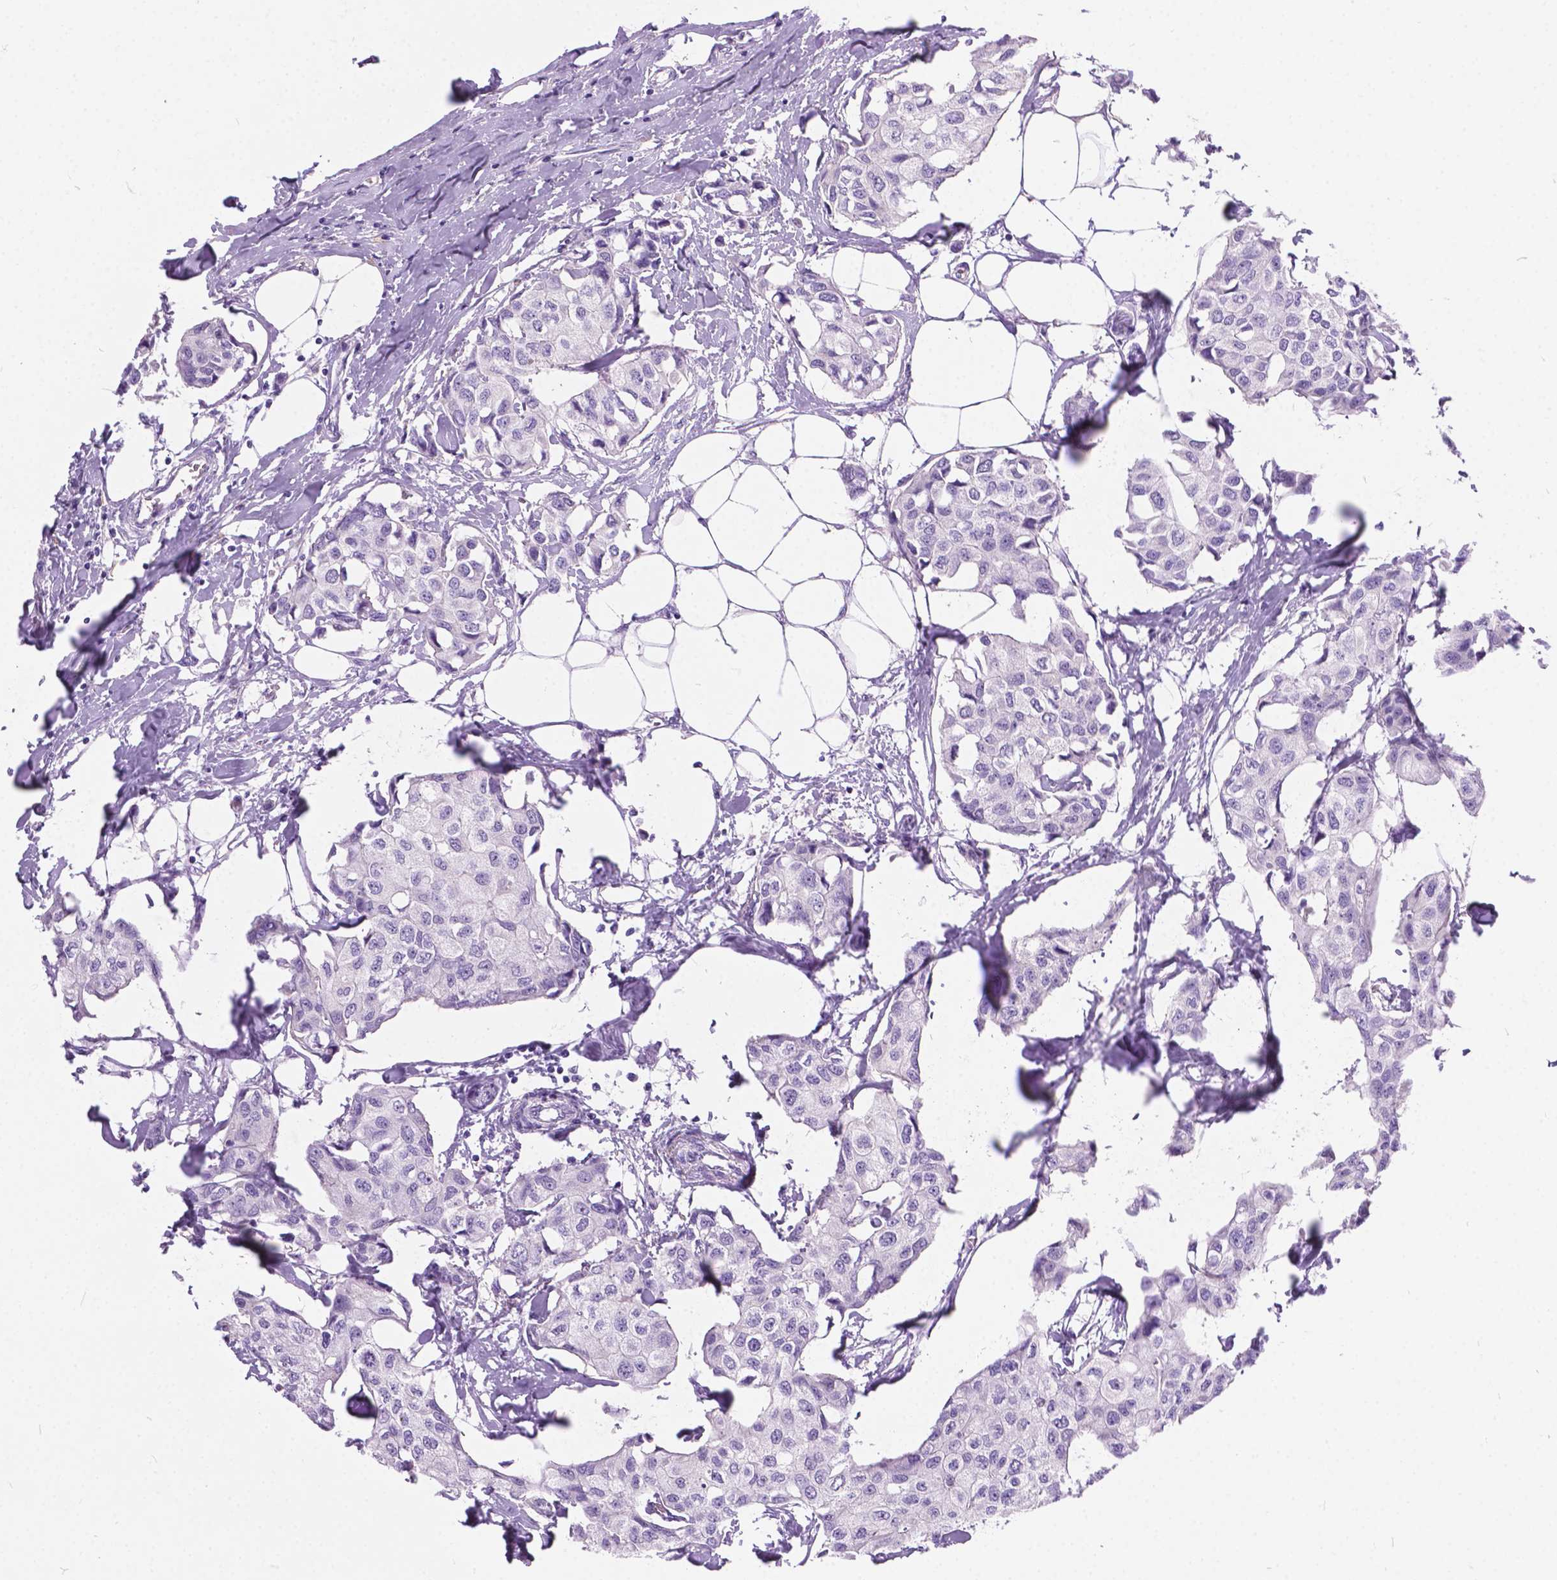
{"staining": {"intensity": "negative", "quantity": "none", "location": "none"}, "tissue": "breast cancer", "cell_type": "Tumor cells", "image_type": "cancer", "snomed": [{"axis": "morphology", "description": "Duct carcinoma"}, {"axis": "topography", "description": "Breast"}], "caption": "IHC of infiltrating ductal carcinoma (breast) shows no expression in tumor cells.", "gene": "ARMS2", "patient": {"sex": "female", "age": 80}}